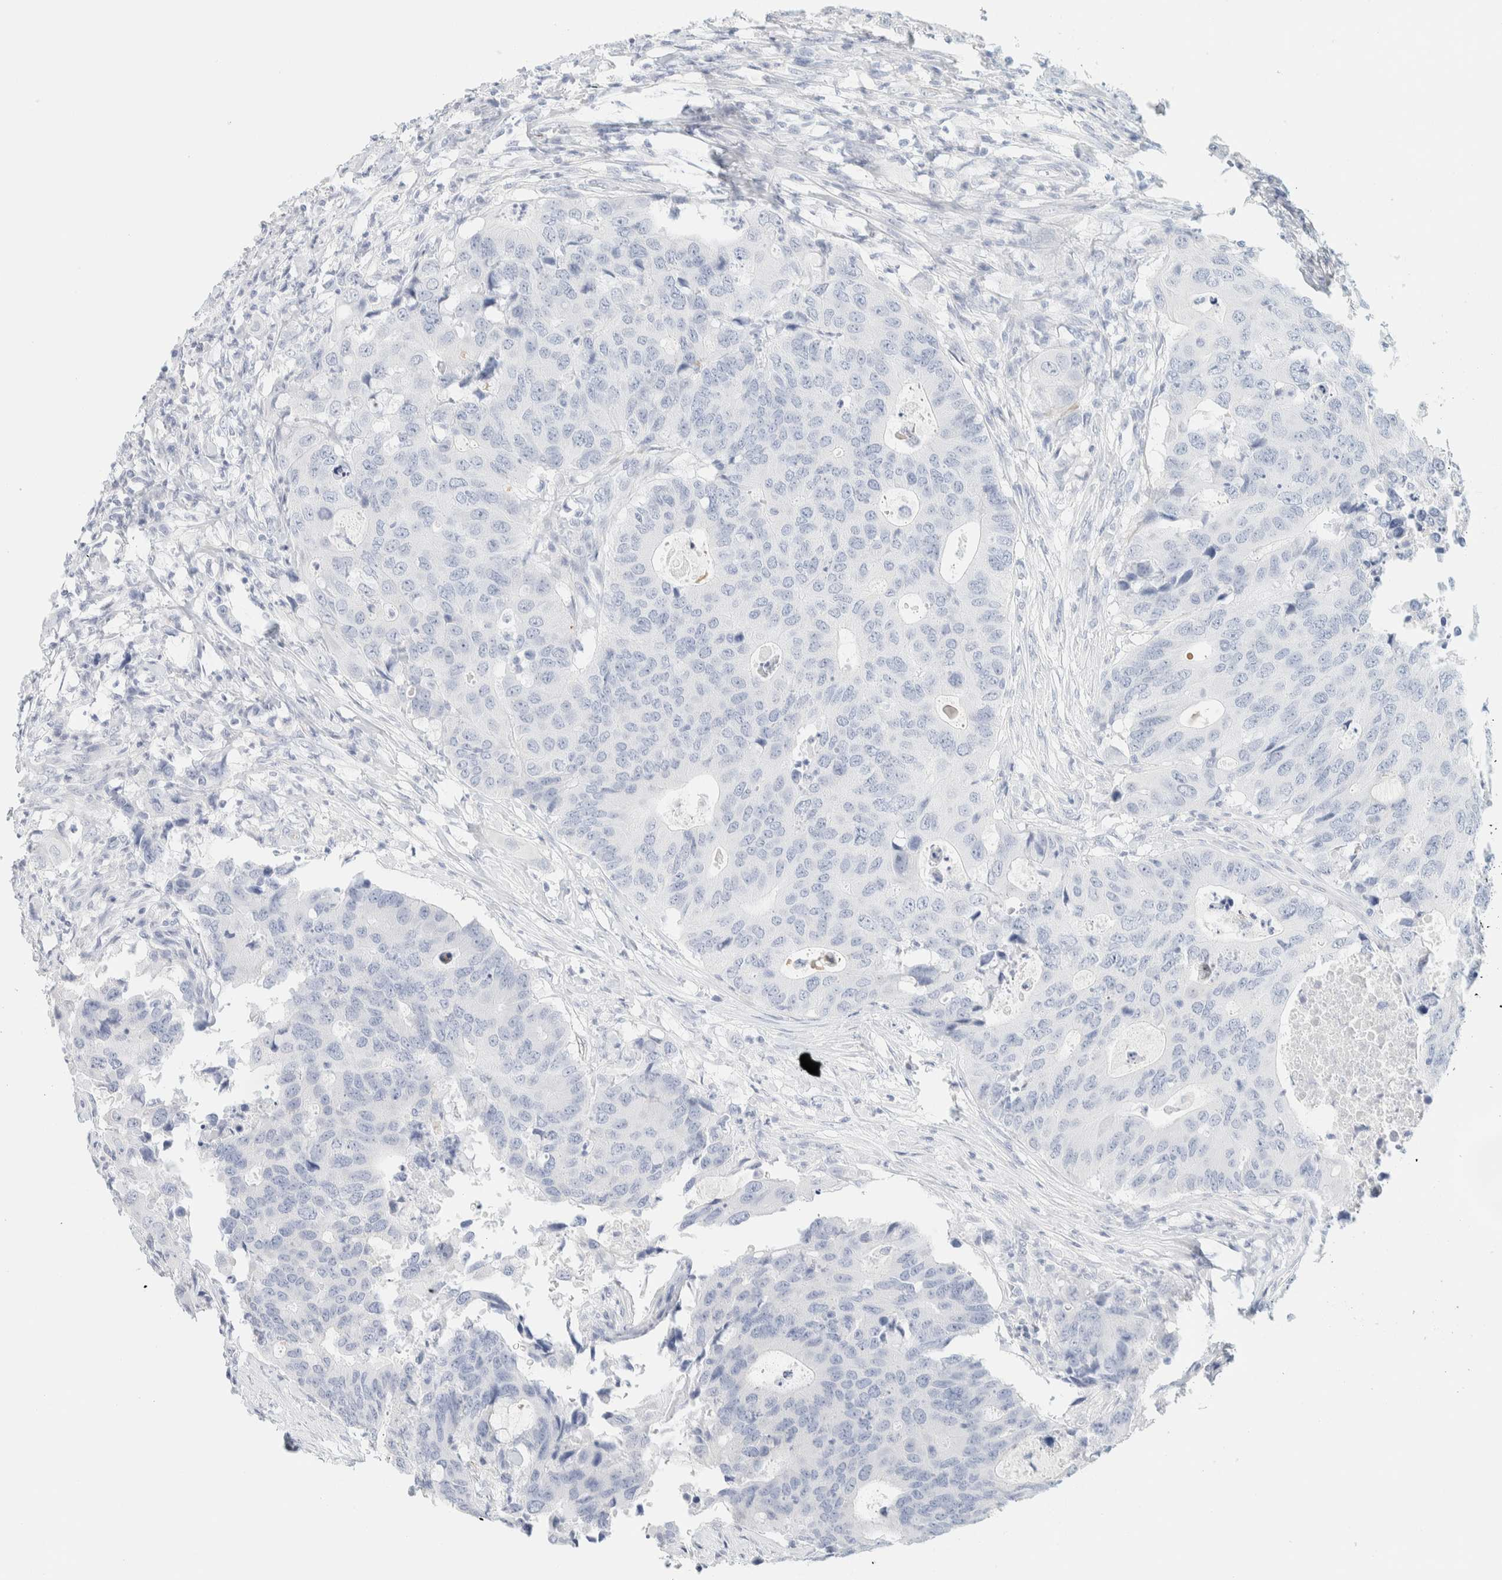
{"staining": {"intensity": "negative", "quantity": "none", "location": "none"}, "tissue": "colorectal cancer", "cell_type": "Tumor cells", "image_type": "cancer", "snomed": [{"axis": "morphology", "description": "Adenocarcinoma, NOS"}, {"axis": "topography", "description": "Colon"}], "caption": "An immunohistochemistry histopathology image of colorectal cancer is shown. There is no staining in tumor cells of colorectal cancer.", "gene": "AFMID", "patient": {"sex": "male", "age": 71}}